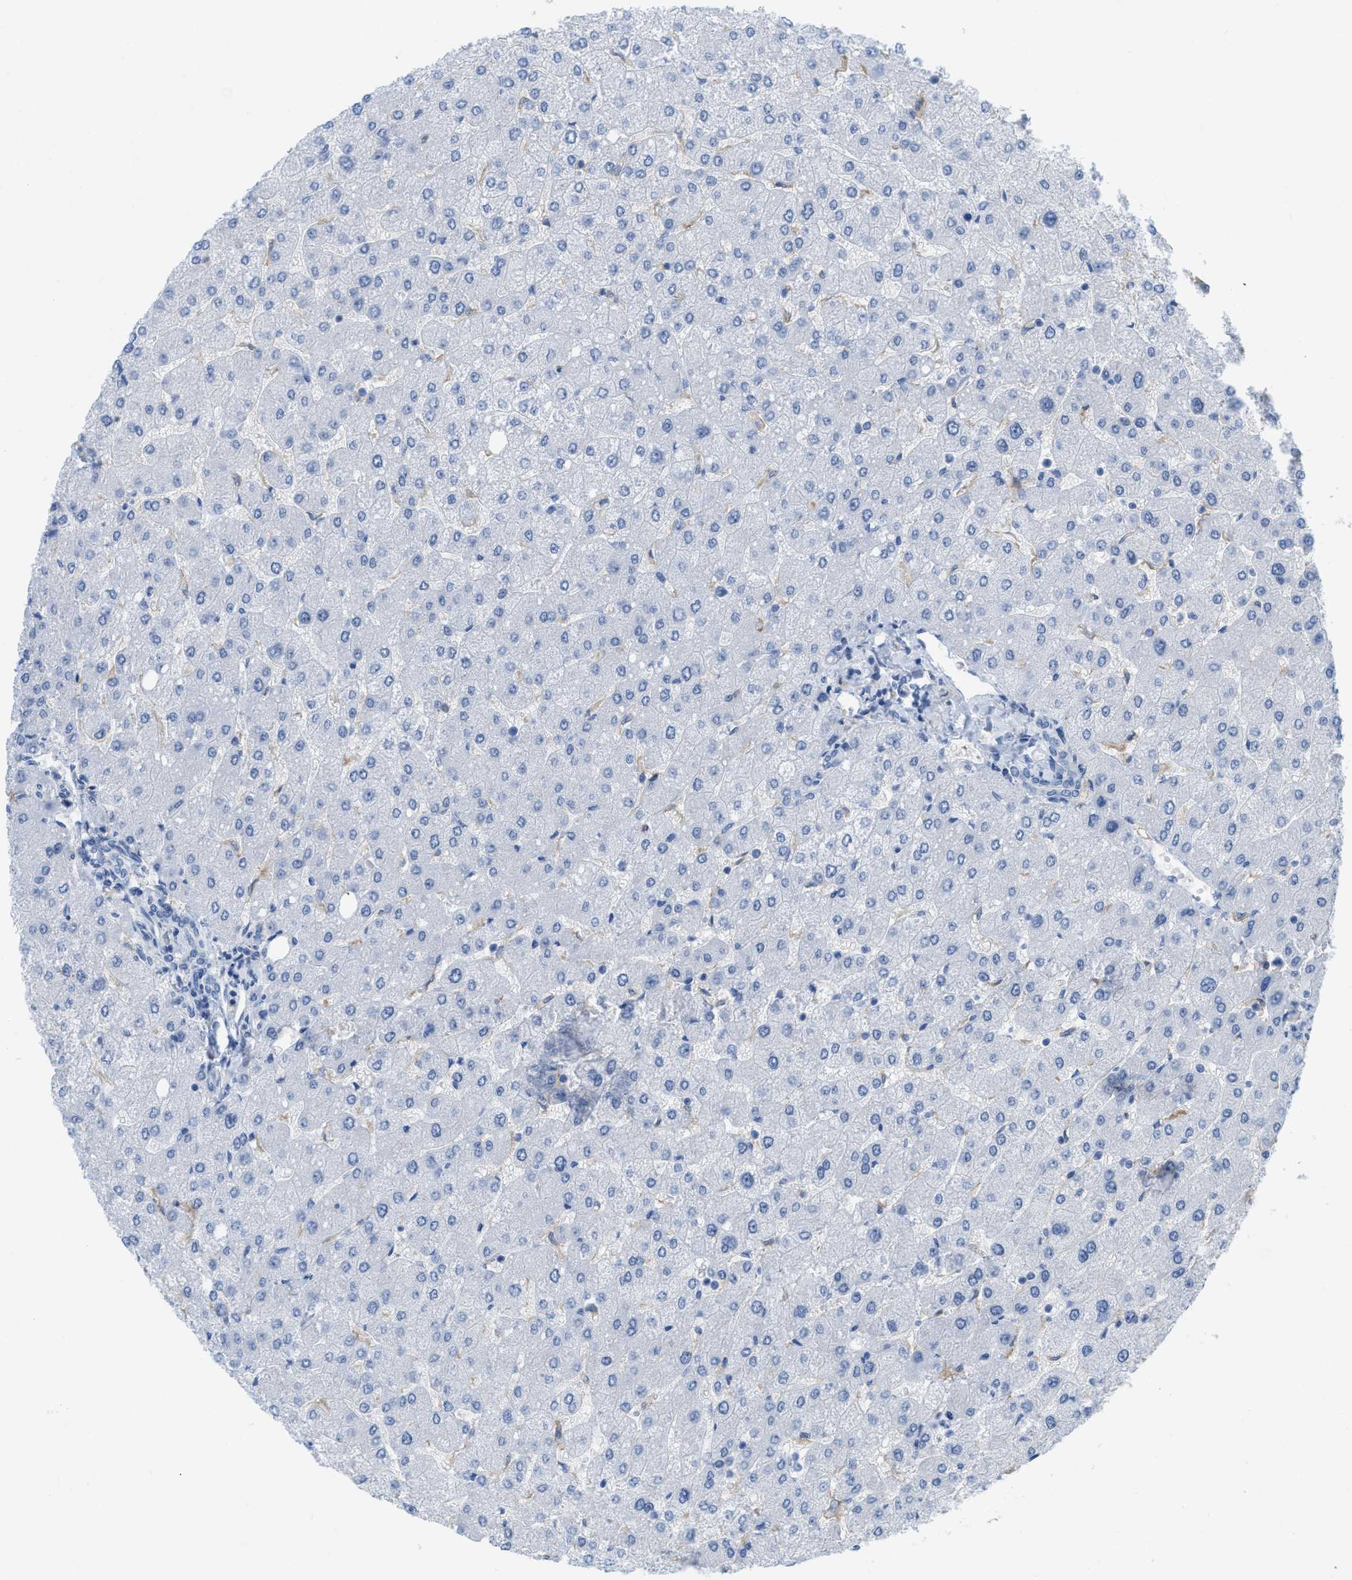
{"staining": {"intensity": "negative", "quantity": "none", "location": "none"}, "tissue": "liver", "cell_type": "Cholangiocytes", "image_type": "normal", "snomed": [{"axis": "morphology", "description": "Normal tissue, NOS"}, {"axis": "topography", "description": "Liver"}], "caption": "The micrograph reveals no staining of cholangiocytes in benign liver. (Stains: DAB (3,3'-diaminobenzidine) IHC with hematoxylin counter stain, Microscopy: brightfield microscopy at high magnification).", "gene": "SLC3A2", "patient": {"sex": "male", "age": 55}}